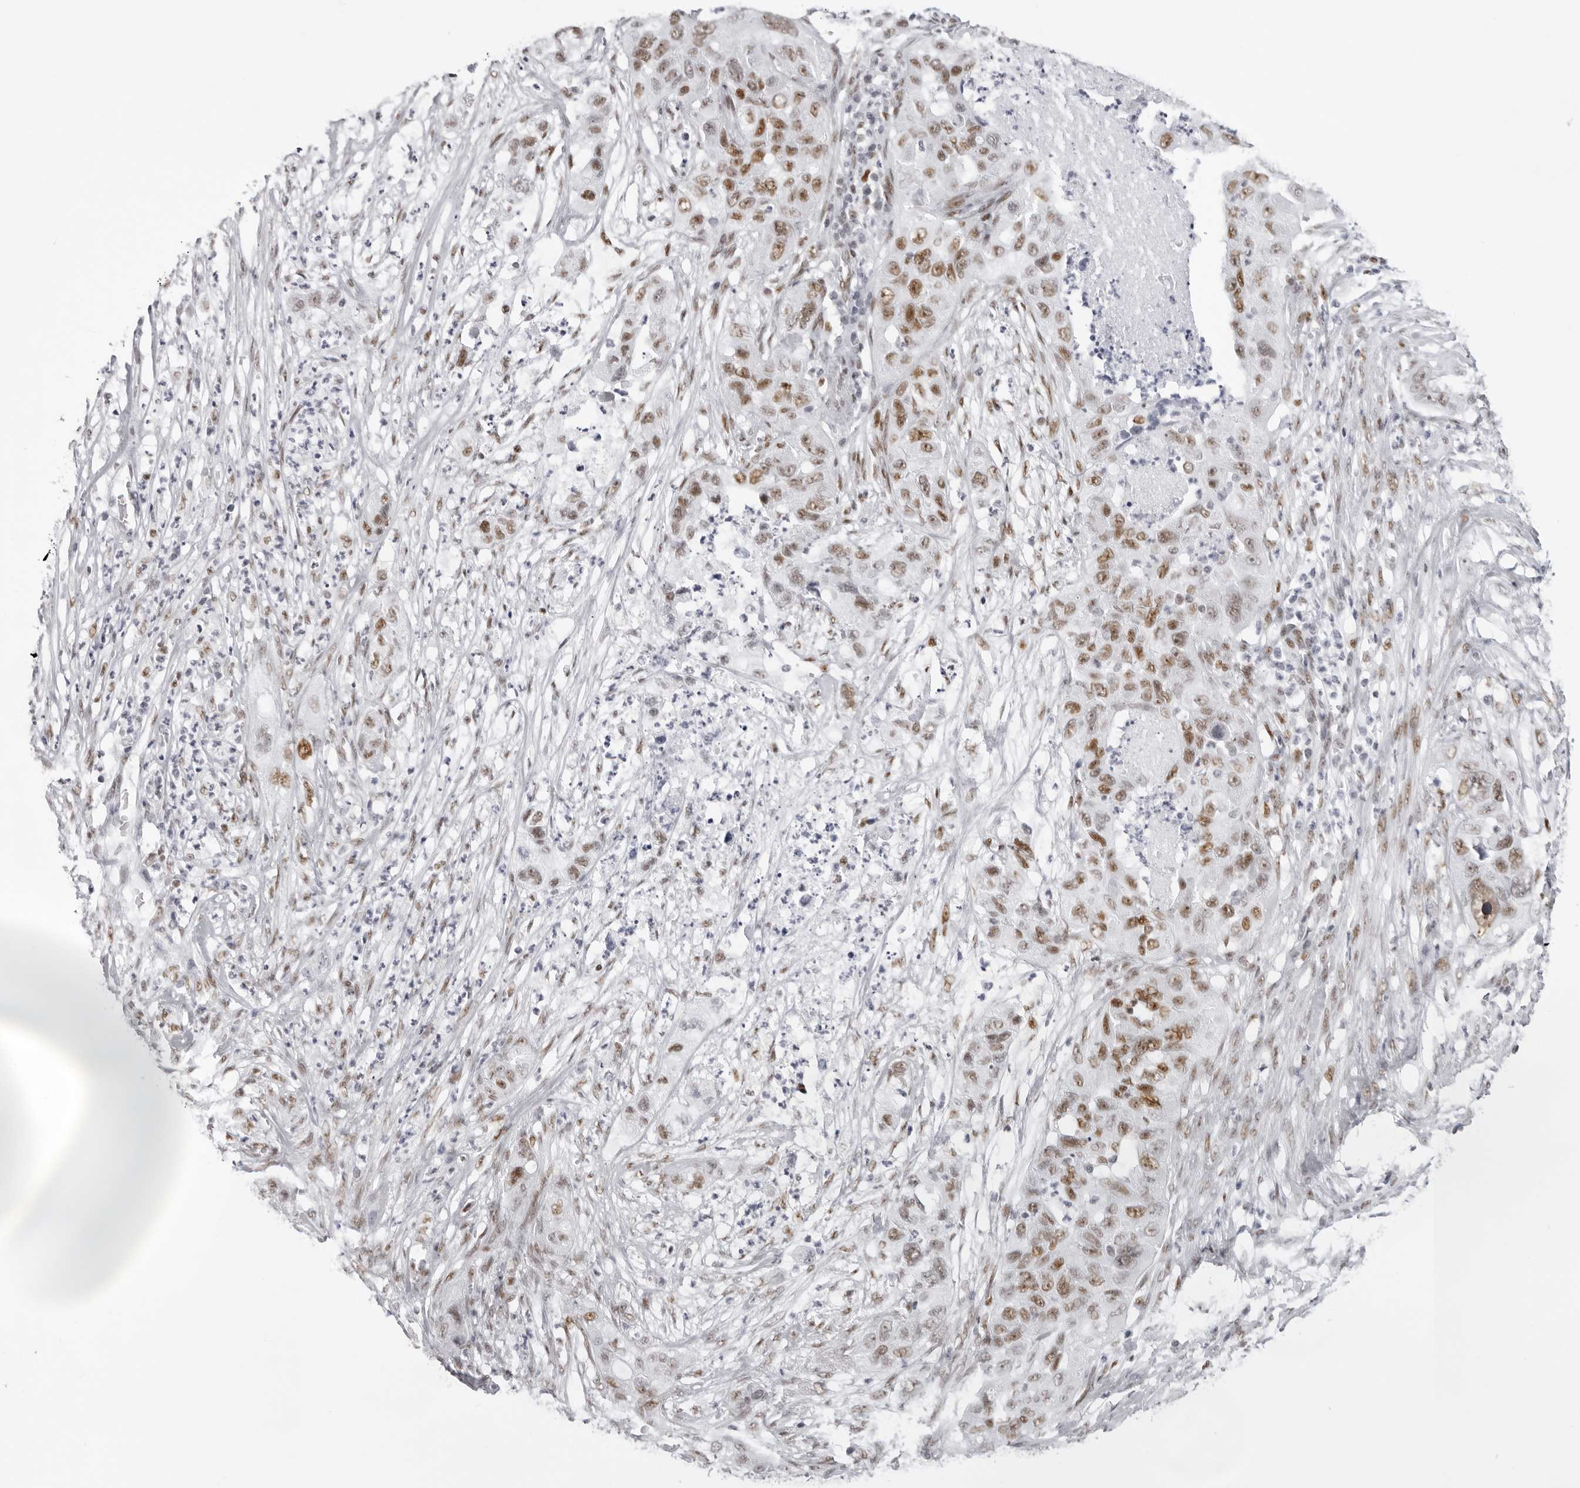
{"staining": {"intensity": "moderate", "quantity": ">75%", "location": "nuclear"}, "tissue": "pancreatic cancer", "cell_type": "Tumor cells", "image_type": "cancer", "snomed": [{"axis": "morphology", "description": "Adenocarcinoma, NOS"}, {"axis": "topography", "description": "Pancreas"}], "caption": "Protein expression analysis of pancreatic cancer displays moderate nuclear positivity in about >75% of tumor cells.", "gene": "IRF2BP2", "patient": {"sex": "female", "age": 78}}